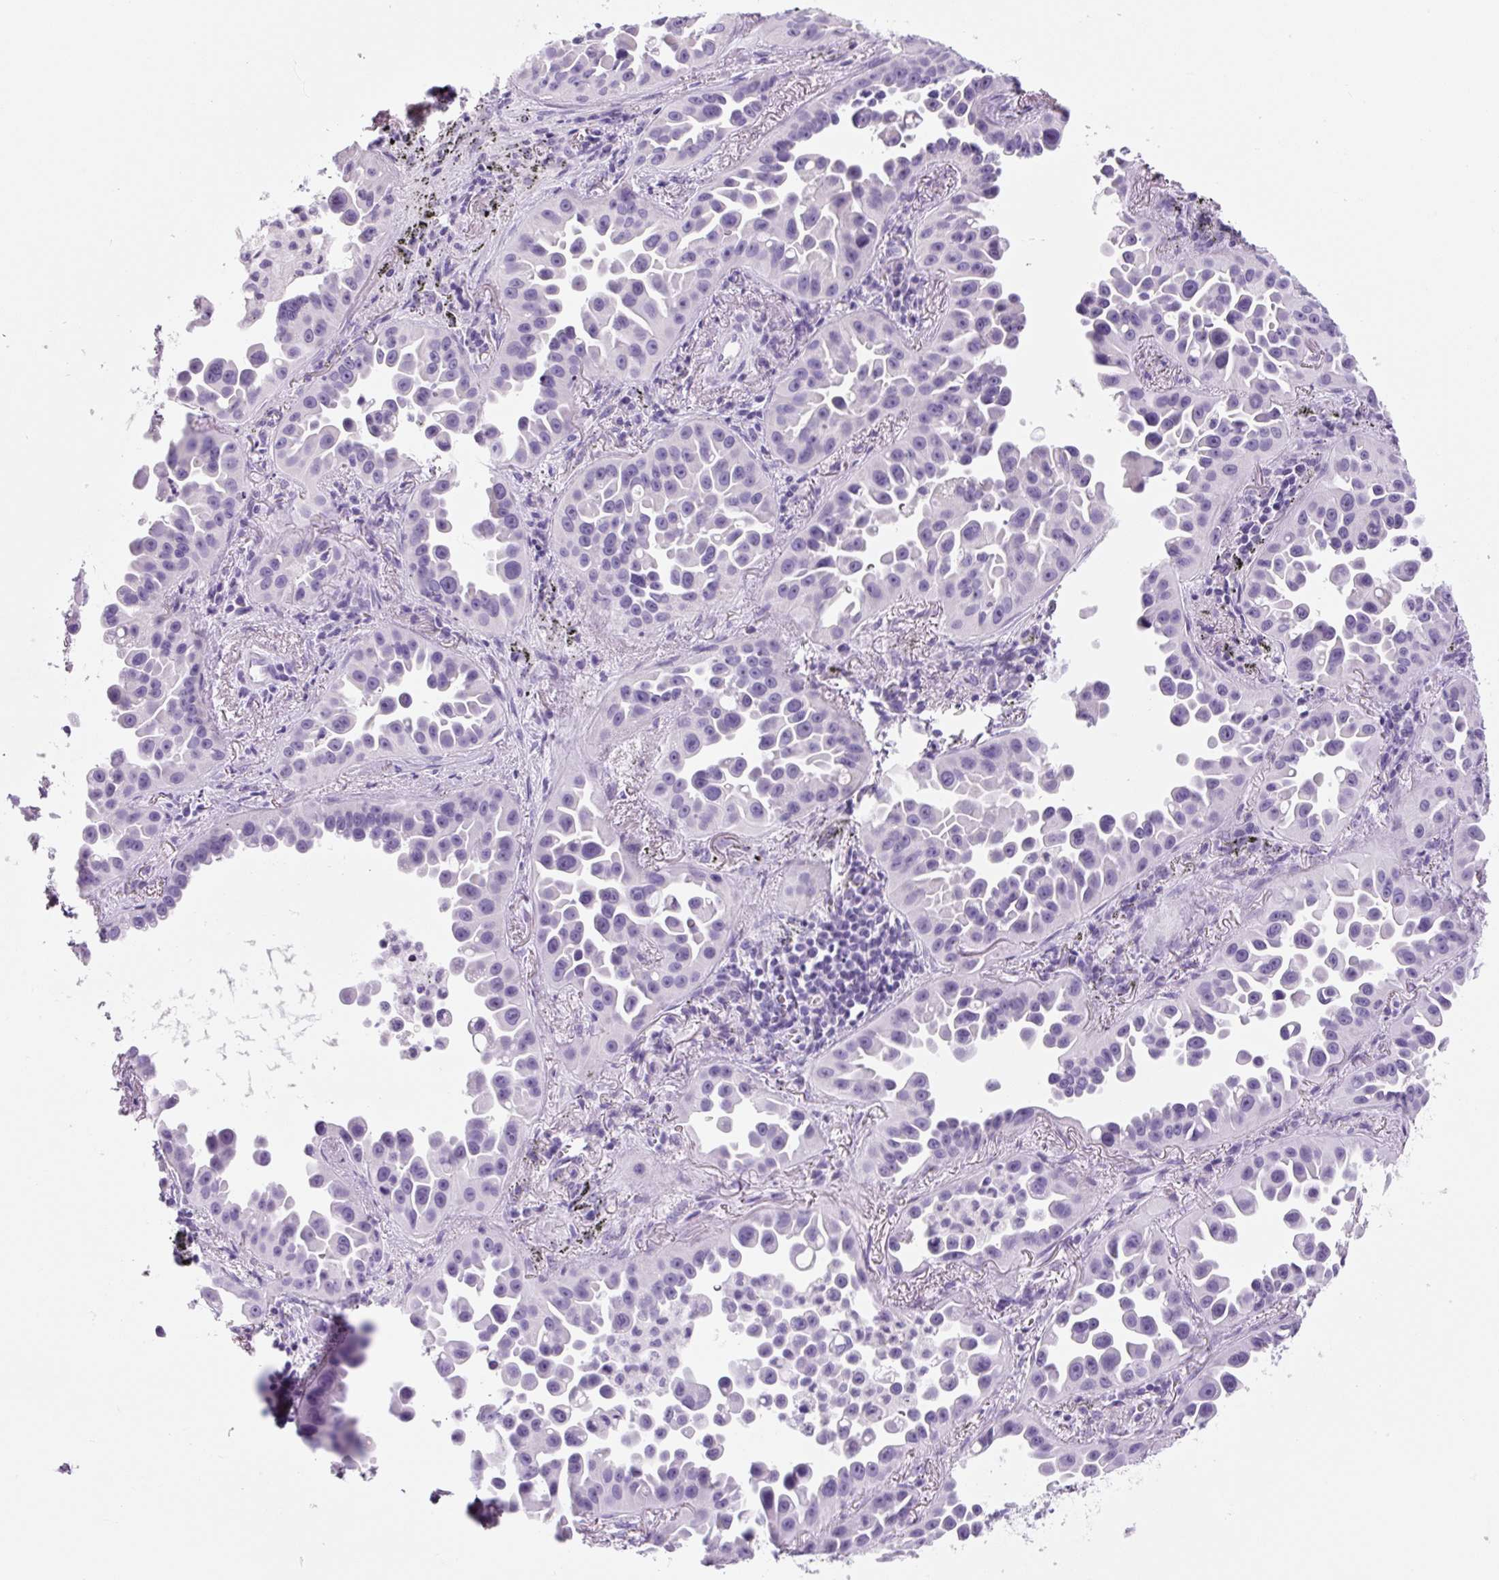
{"staining": {"intensity": "negative", "quantity": "none", "location": "none"}, "tissue": "lung cancer", "cell_type": "Tumor cells", "image_type": "cancer", "snomed": [{"axis": "morphology", "description": "Adenocarcinoma, NOS"}, {"axis": "topography", "description": "Lung"}], "caption": "Lung cancer (adenocarcinoma) stained for a protein using IHC shows no positivity tumor cells.", "gene": "YIF1B", "patient": {"sex": "male", "age": 68}}